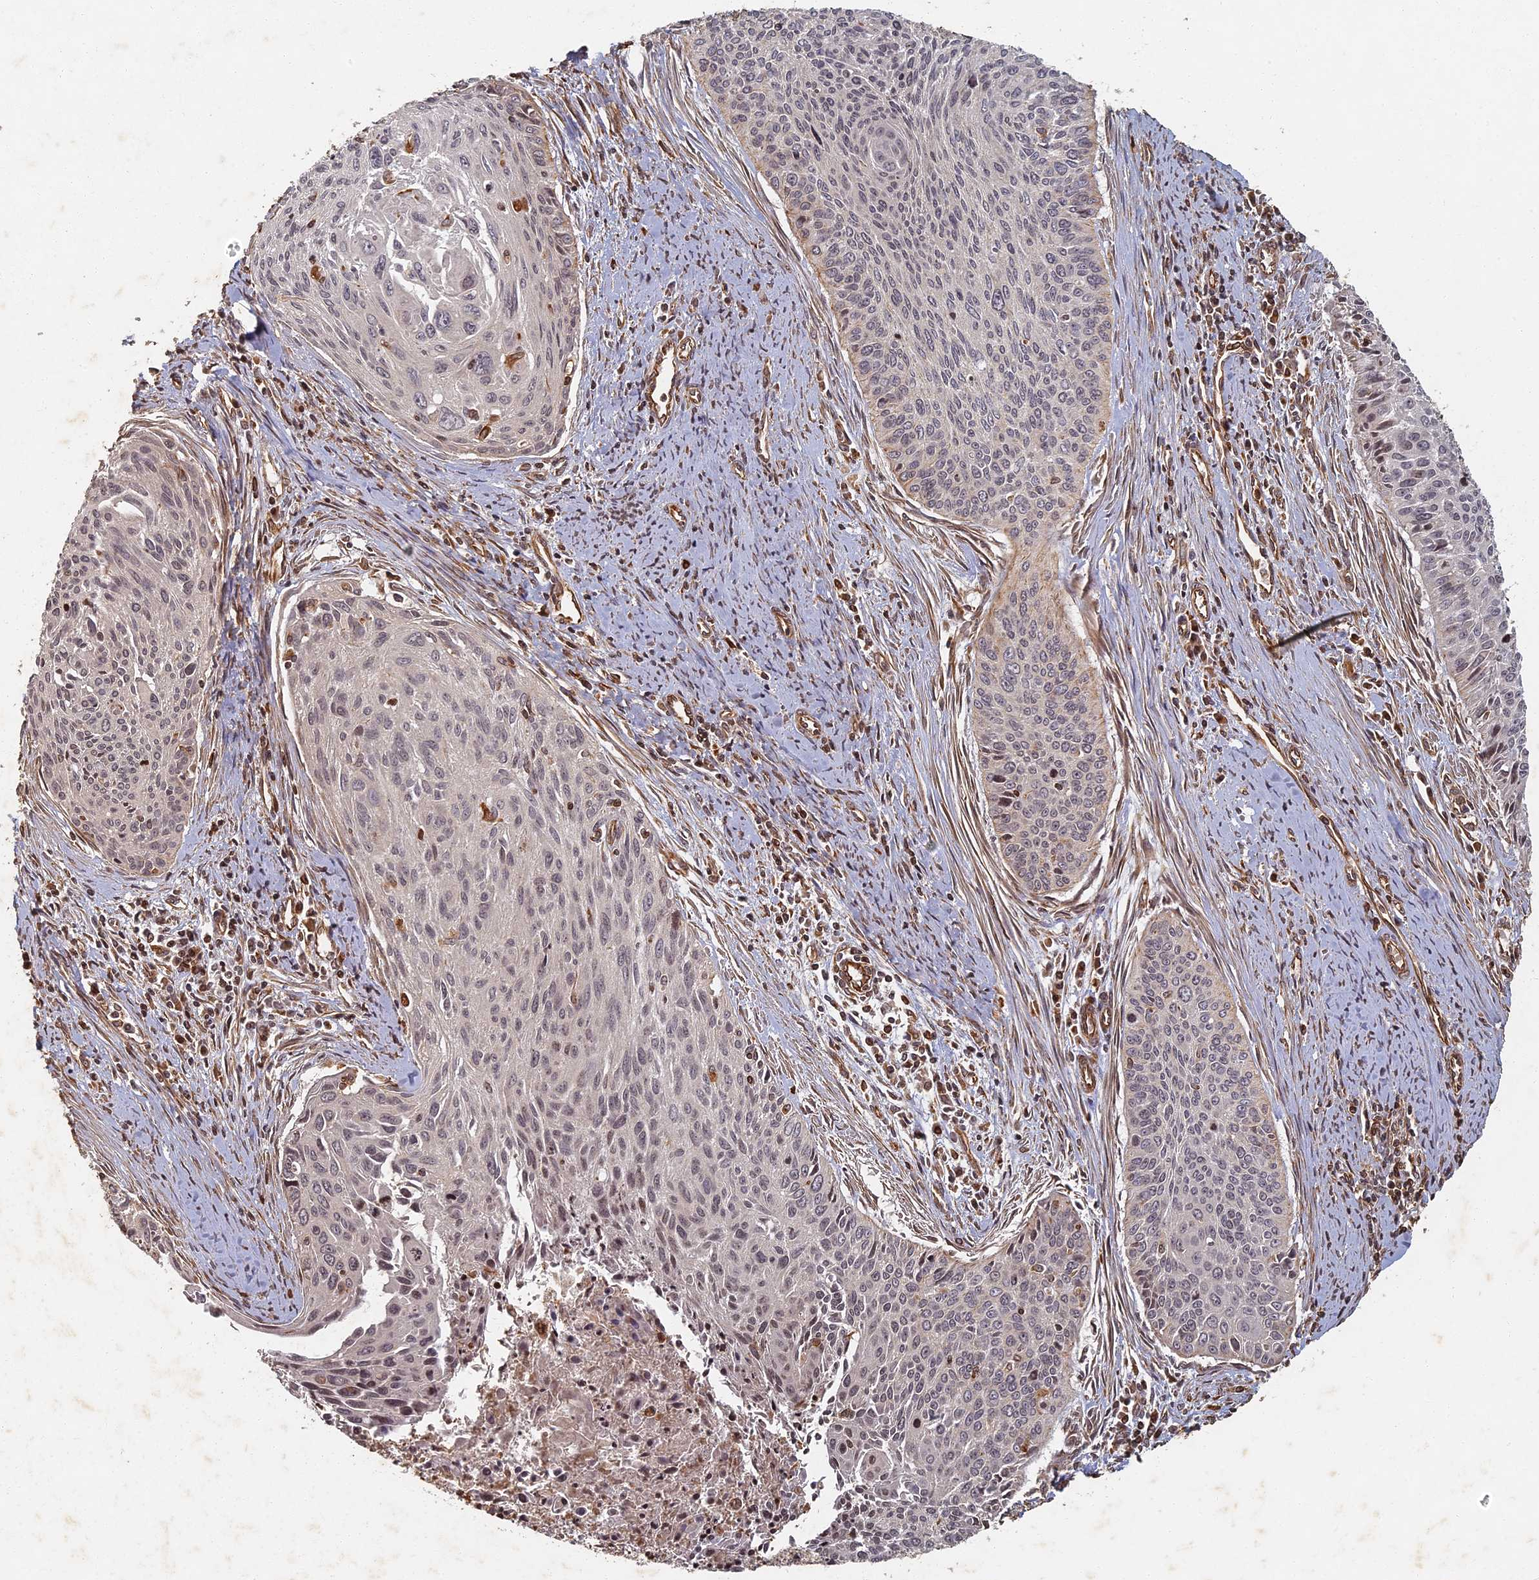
{"staining": {"intensity": "weak", "quantity": "25%-75%", "location": "nuclear"}, "tissue": "cervical cancer", "cell_type": "Tumor cells", "image_type": "cancer", "snomed": [{"axis": "morphology", "description": "Squamous cell carcinoma, NOS"}, {"axis": "topography", "description": "Cervix"}], "caption": "Weak nuclear staining for a protein is appreciated in about 25%-75% of tumor cells of cervical squamous cell carcinoma using immunohistochemistry.", "gene": "ABCB10", "patient": {"sex": "female", "age": 55}}